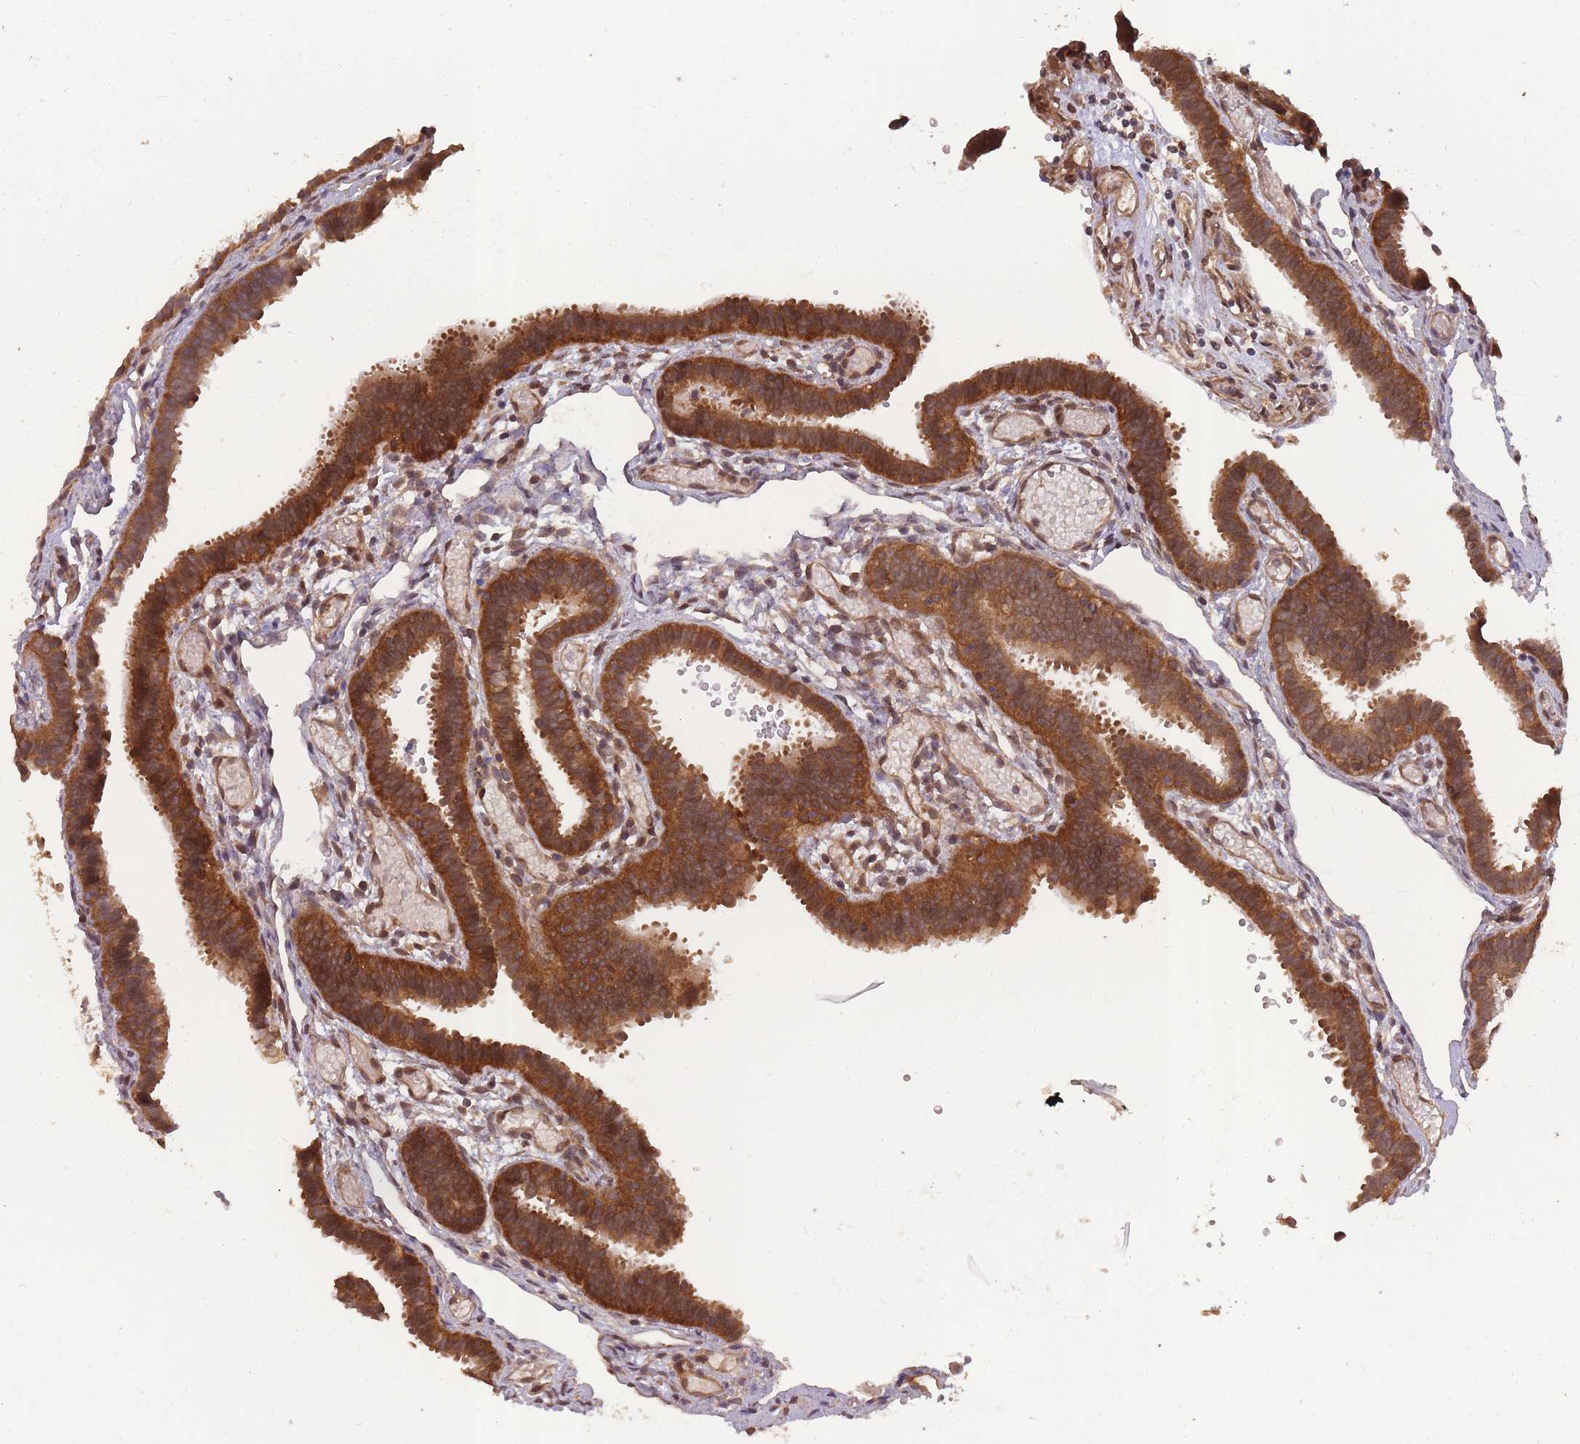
{"staining": {"intensity": "strong", "quantity": ">75%", "location": "cytoplasmic/membranous,nuclear"}, "tissue": "fallopian tube", "cell_type": "Glandular cells", "image_type": "normal", "snomed": [{"axis": "morphology", "description": "Normal tissue, NOS"}, {"axis": "topography", "description": "Fallopian tube"}], "caption": "IHC photomicrograph of benign fallopian tube: fallopian tube stained using IHC displays high levels of strong protein expression localized specifically in the cytoplasmic/membranous,nuclear of glandular cells, appearing as a cytoplasmic/membranous,nuclear brown color.", "gene": "PPP6R3", "patient": {"sex": "female", "age": 37}}